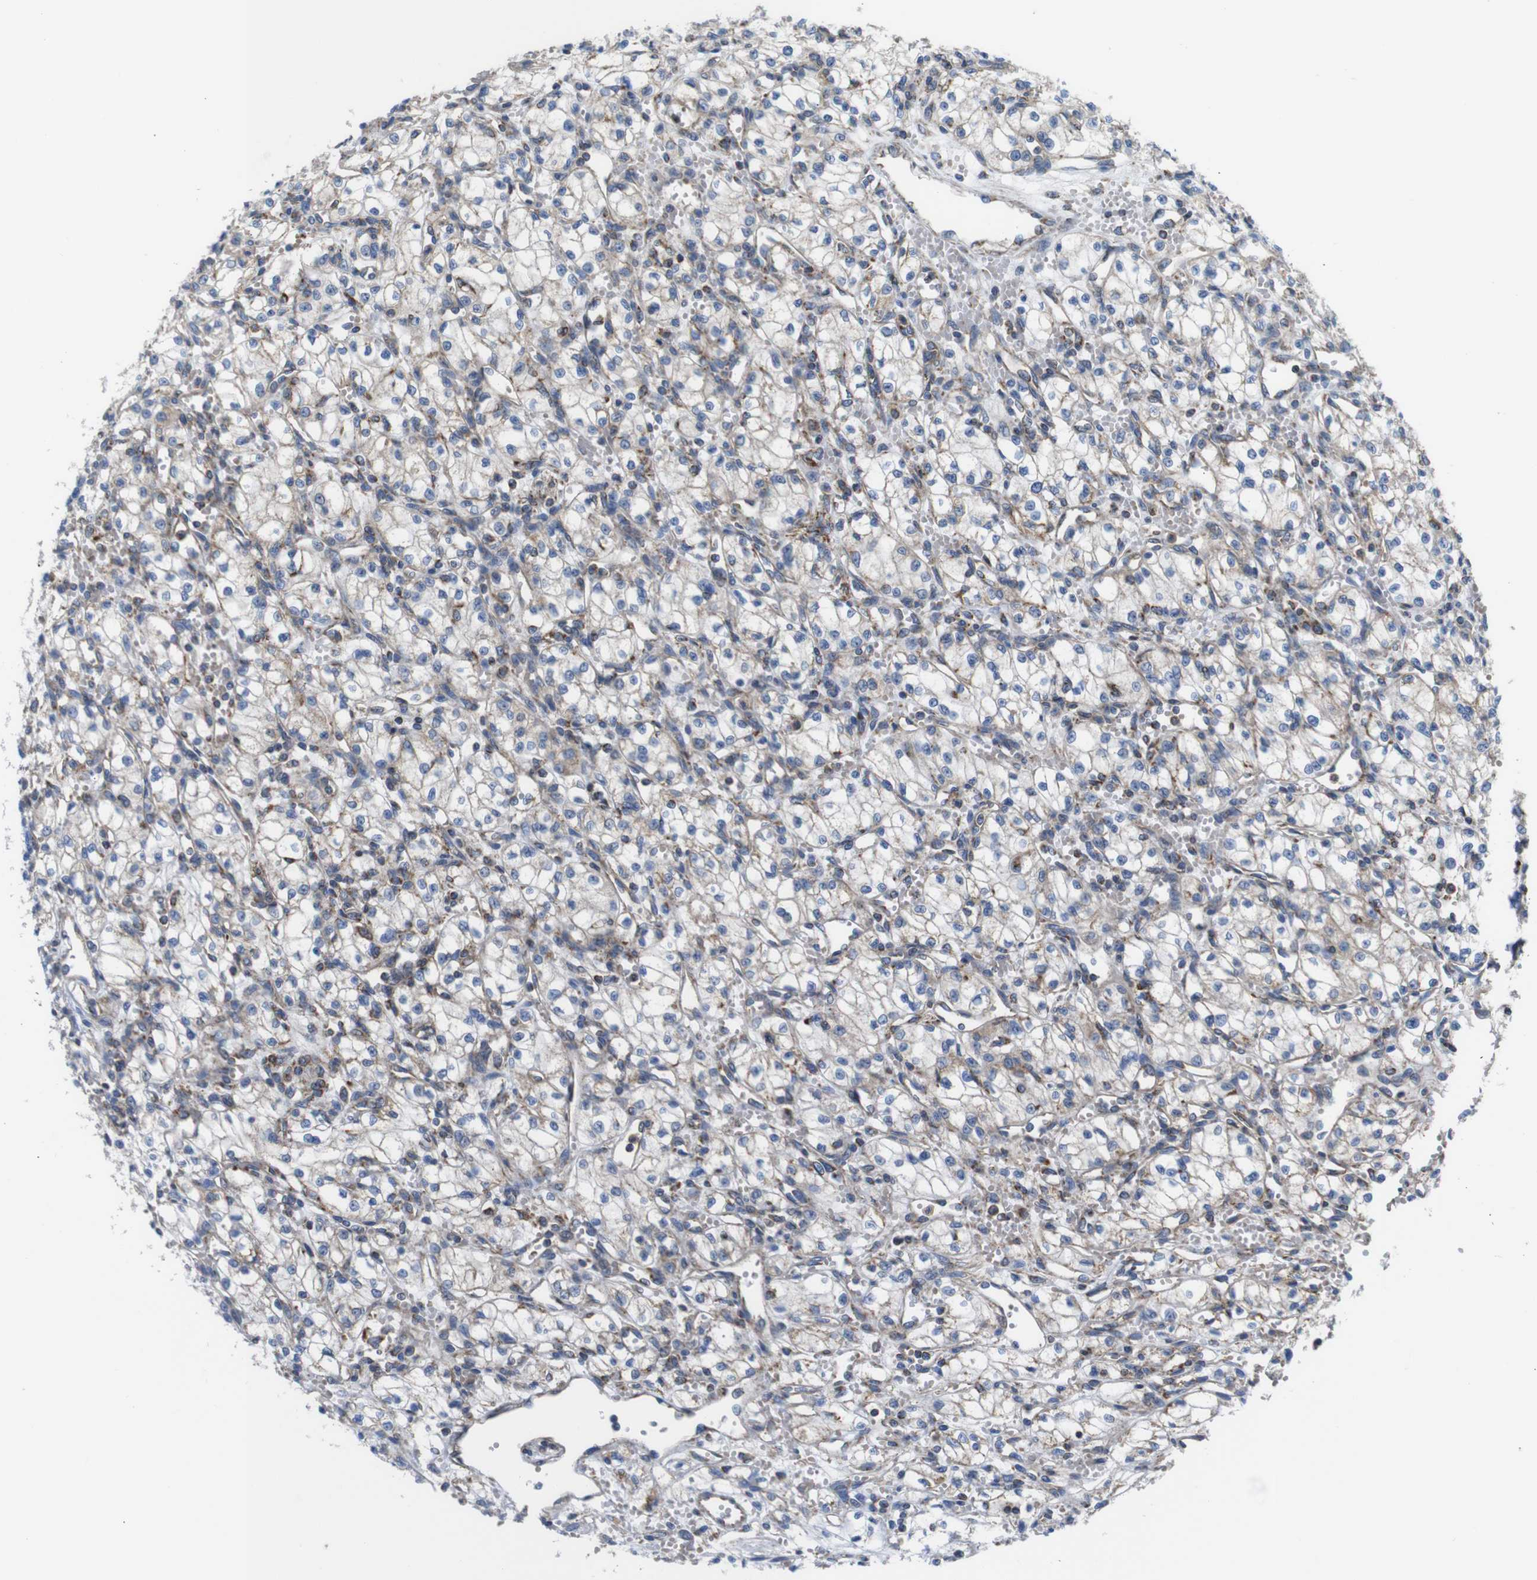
{"staining": {"intensity": "weak", "quantity": "<25%", "location": "cytoplasmic/membranous"}, "tissue": "renal cancer", "cell_type": "Tumor cells", "image_type": "cancer", "snomed": [{"axis": "morphology", "description": "Normal tissue, NOS"}, {"axis": "morphology", "description": "Adenocarcinoma, NOS"}, {"axis": "topography", "description": "Kidney"}], "caption": "The IHC micrograph has no significant positivity in tumor cells of renal cancer tissue.", "gene": "PDCD1LG2", "patient": {"sex": "male", "age": 59}}